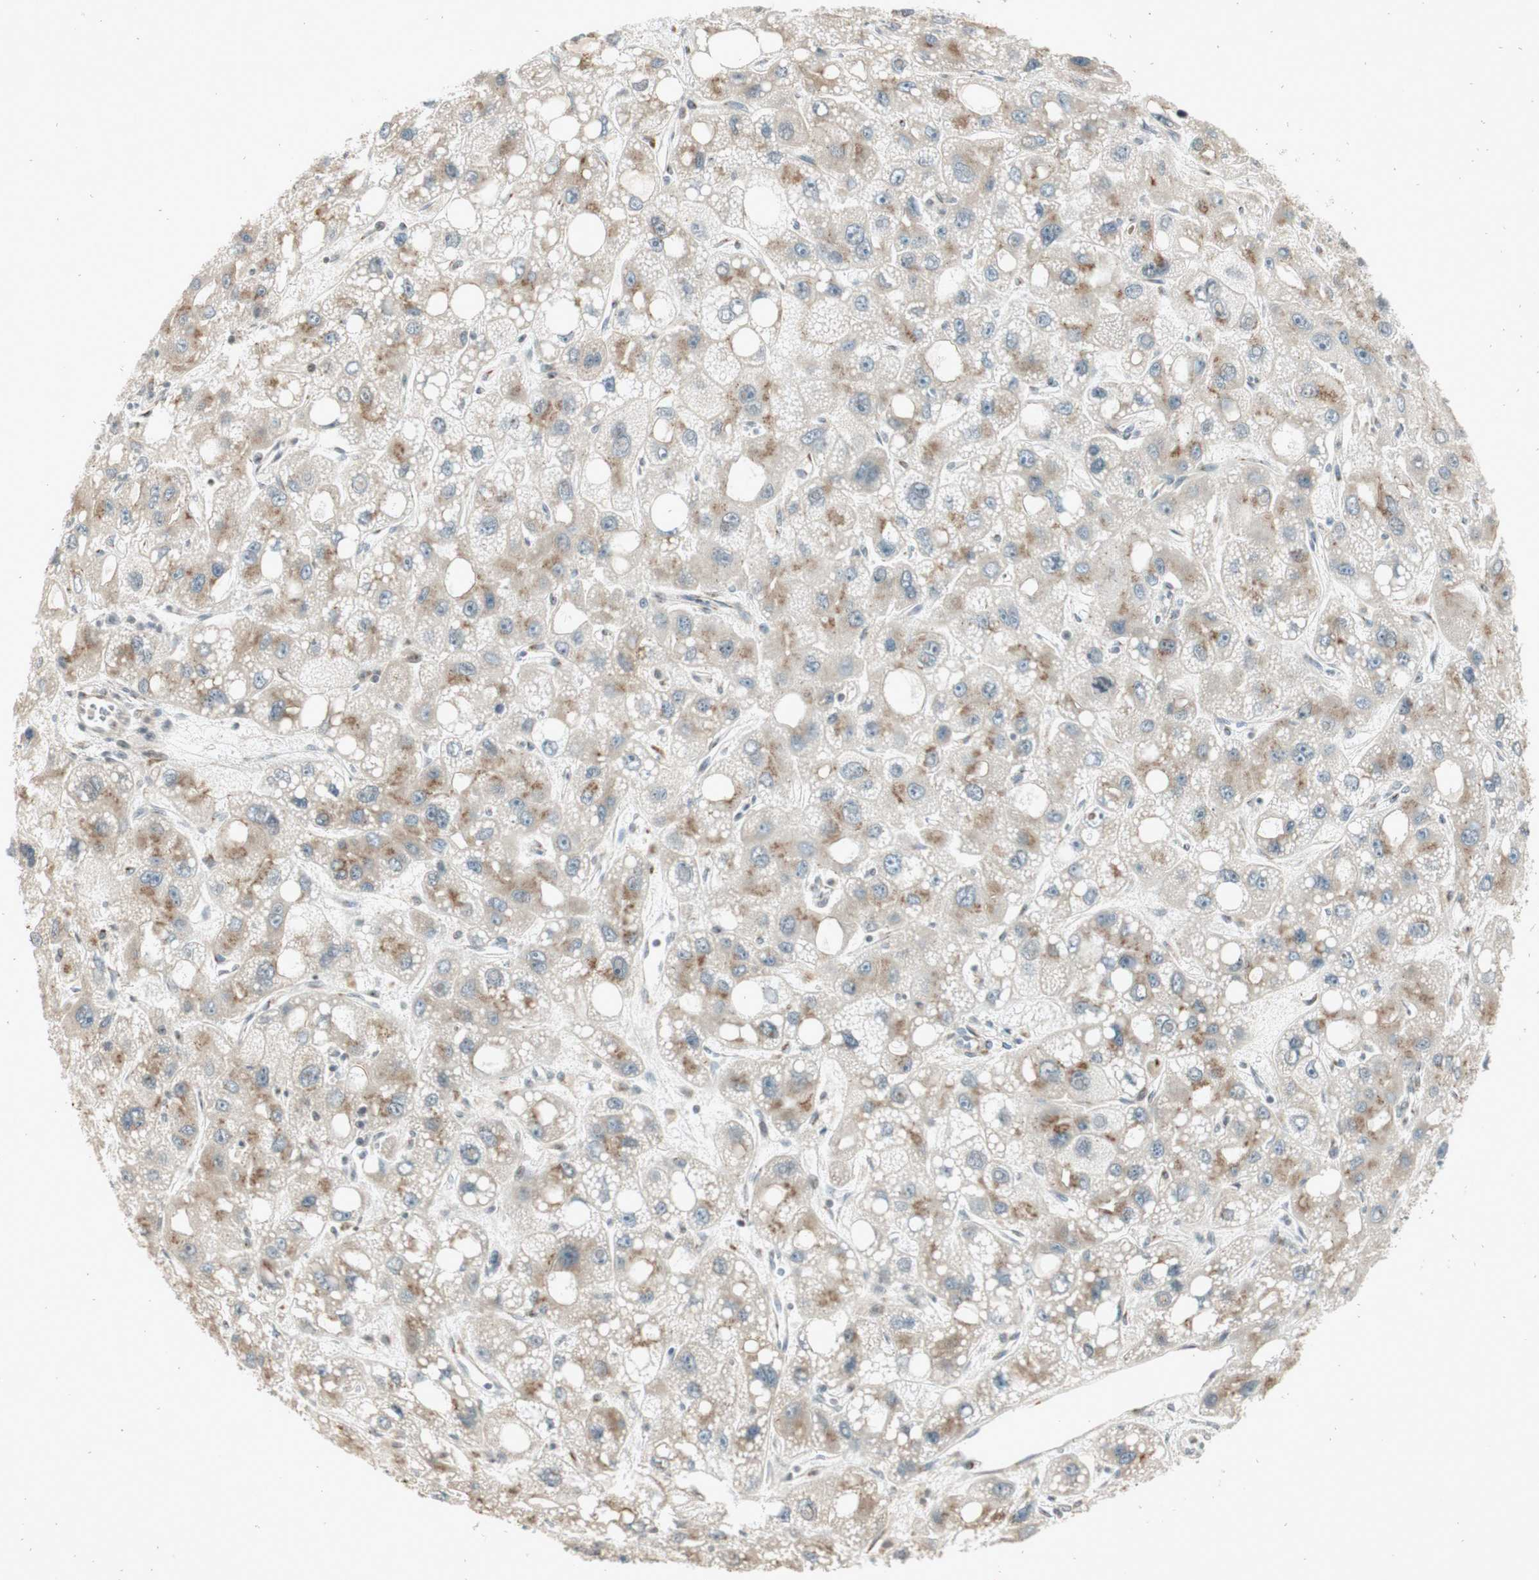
{"staining": {"intensity": "weak", "quantity": "25%-75%", "location": "cytoplasmic/membranous"}, "tissue": "liver cancer", "cell_type": "Tumor cells", "image_type": "cancer", "snomed": [{"axis": "morphology", "description": "Carcinoma, Hepatocellular, NOS"}, {"axis": "topography", "description": "Liver"}], "caption": "This histopathology image demonstrates immunohistochemistry staining of human liver cancer (hepatocellular carcinoma), with low weak cytoplasmic/membranous staining in about 25%-75% of tumor cells.", "gene": "NEO1", "patient": {"sex": "male", "age": 55}}